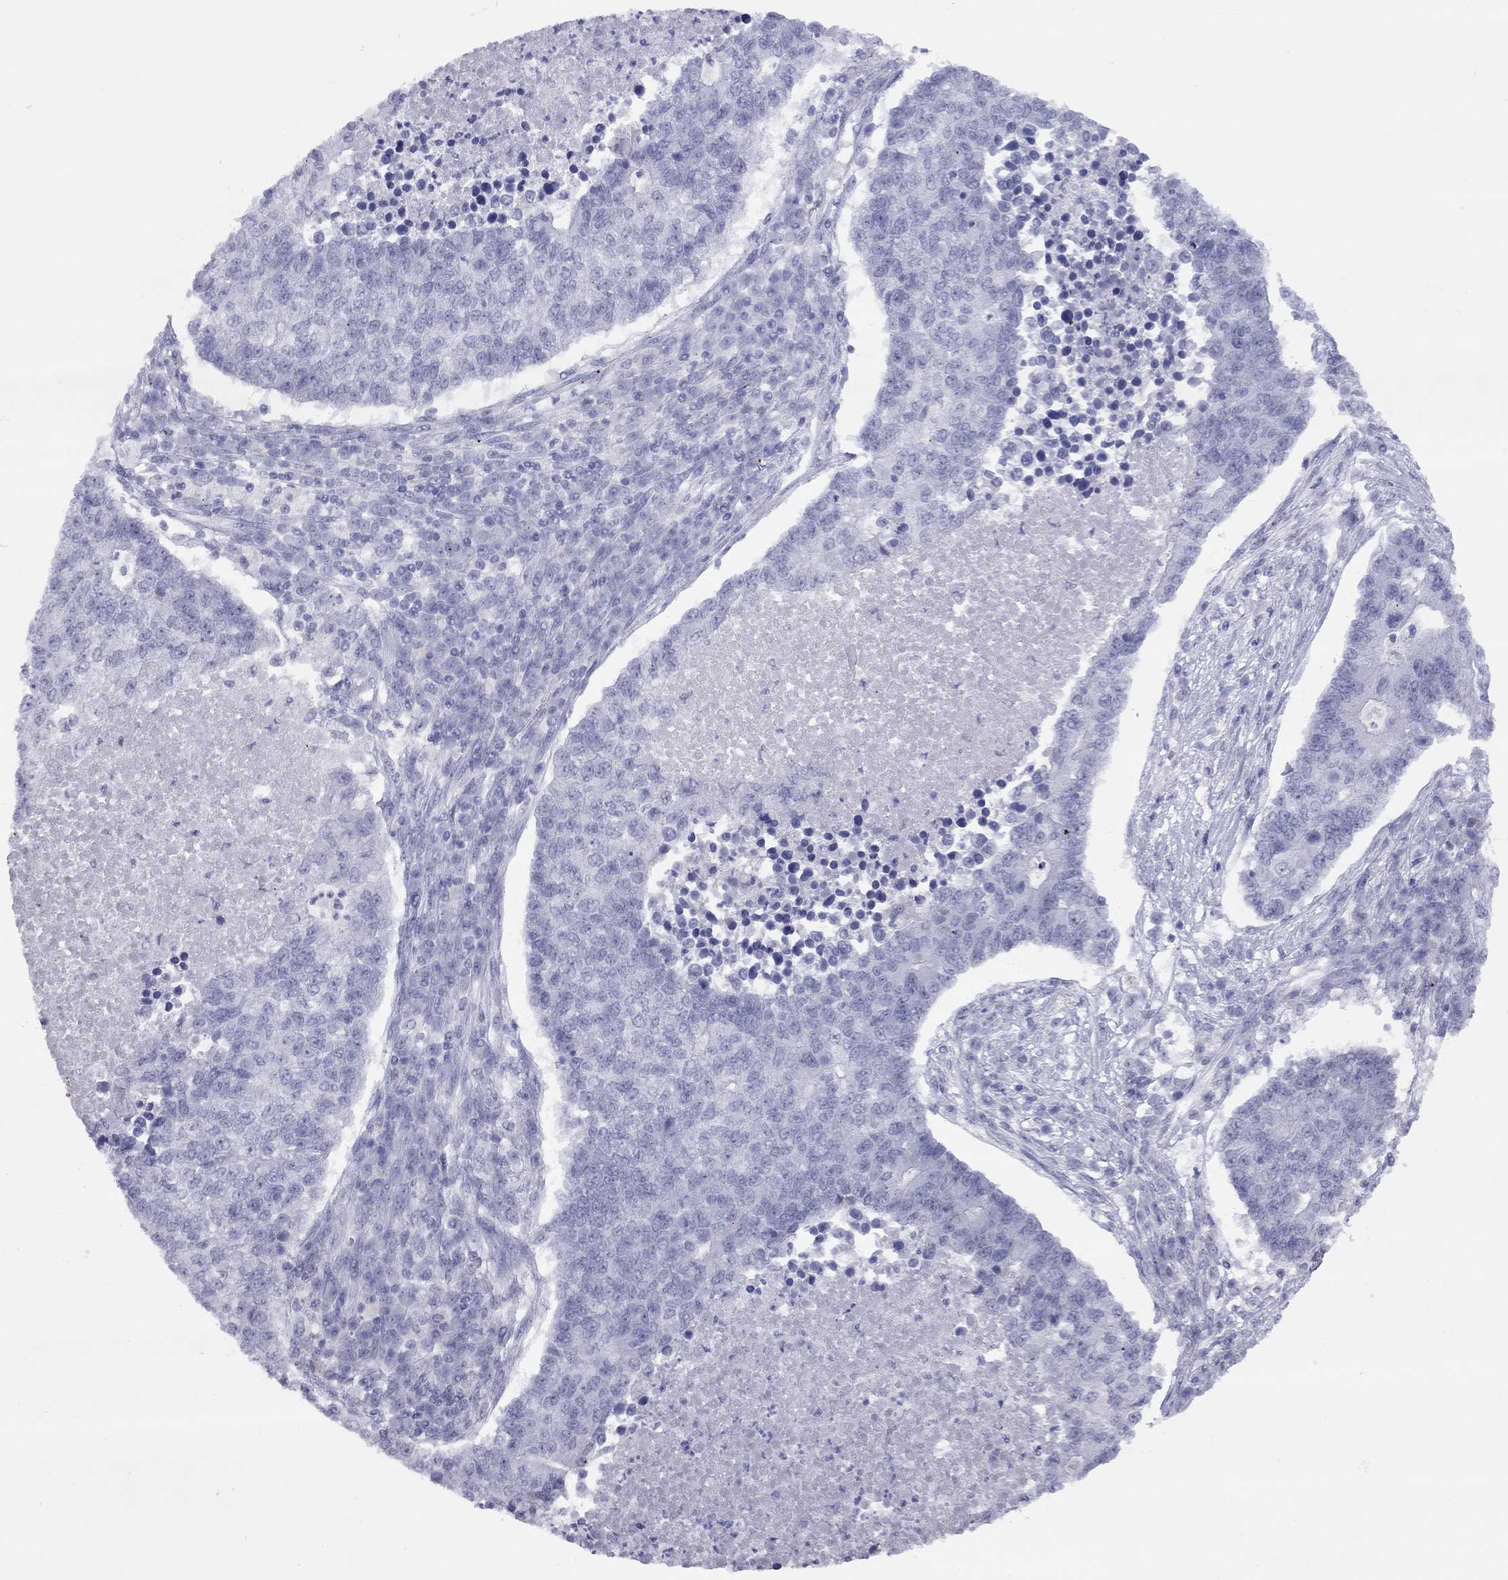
{"staining": {"intensity": "negative", "quantity": "none", "location": "none"}, "tissue": "lung cancer", "cell_type": "Tumor cells", "image_type": "cancer", "snomed": [{"axis": "morphology", "description": "Adenocarcinoma, NOS"}, {"axis": "topography", "description": "Lung"}], "caption": "The photomicrograph demonstrates no significant staining in tumor cells of lung cancer.", "gene": "LYAR", "patient": {"sex": "male", "age": 57}}